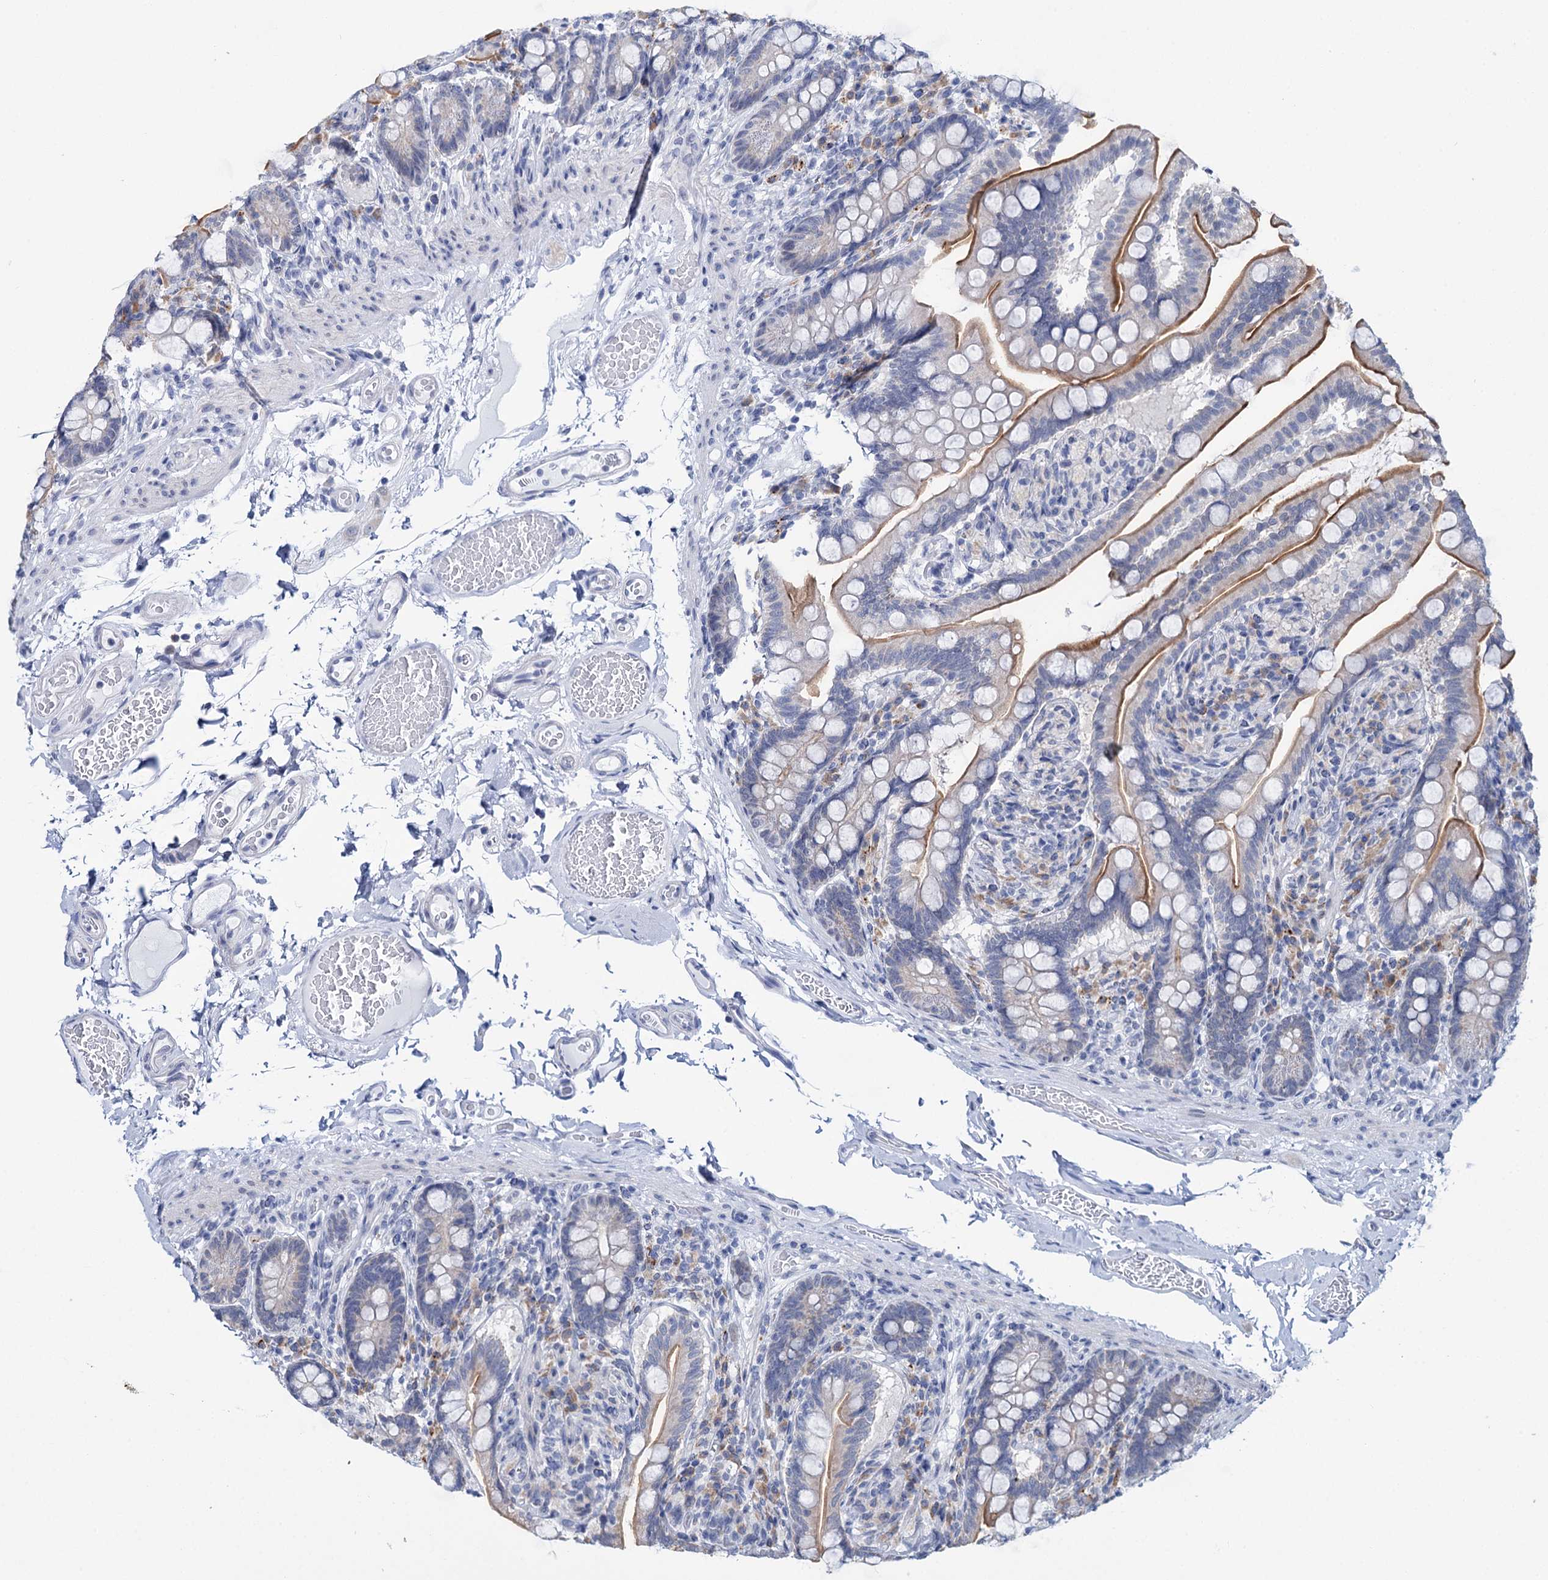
{"staining": {"intensity": "moderate", "quantity": "25%-75%", "location": "cytoplasmic/membranous"}, "tissue": "small intestine", "cell_type": "Glandular cells", "image_type": "normal", "snomed": [{"axis": "morphology", "description": "Normal tissue, NOS"}, {"axis": "topography", "description": "Small intestine"}], "caption": "Human small intestine stained with a brown dye demonstrates moderate cytoplasmic/membranous positive positivity in about 25%-75% of glandular cells.", "gene": "SPATS2", "patient": {"sex": "female", "age": 64}}